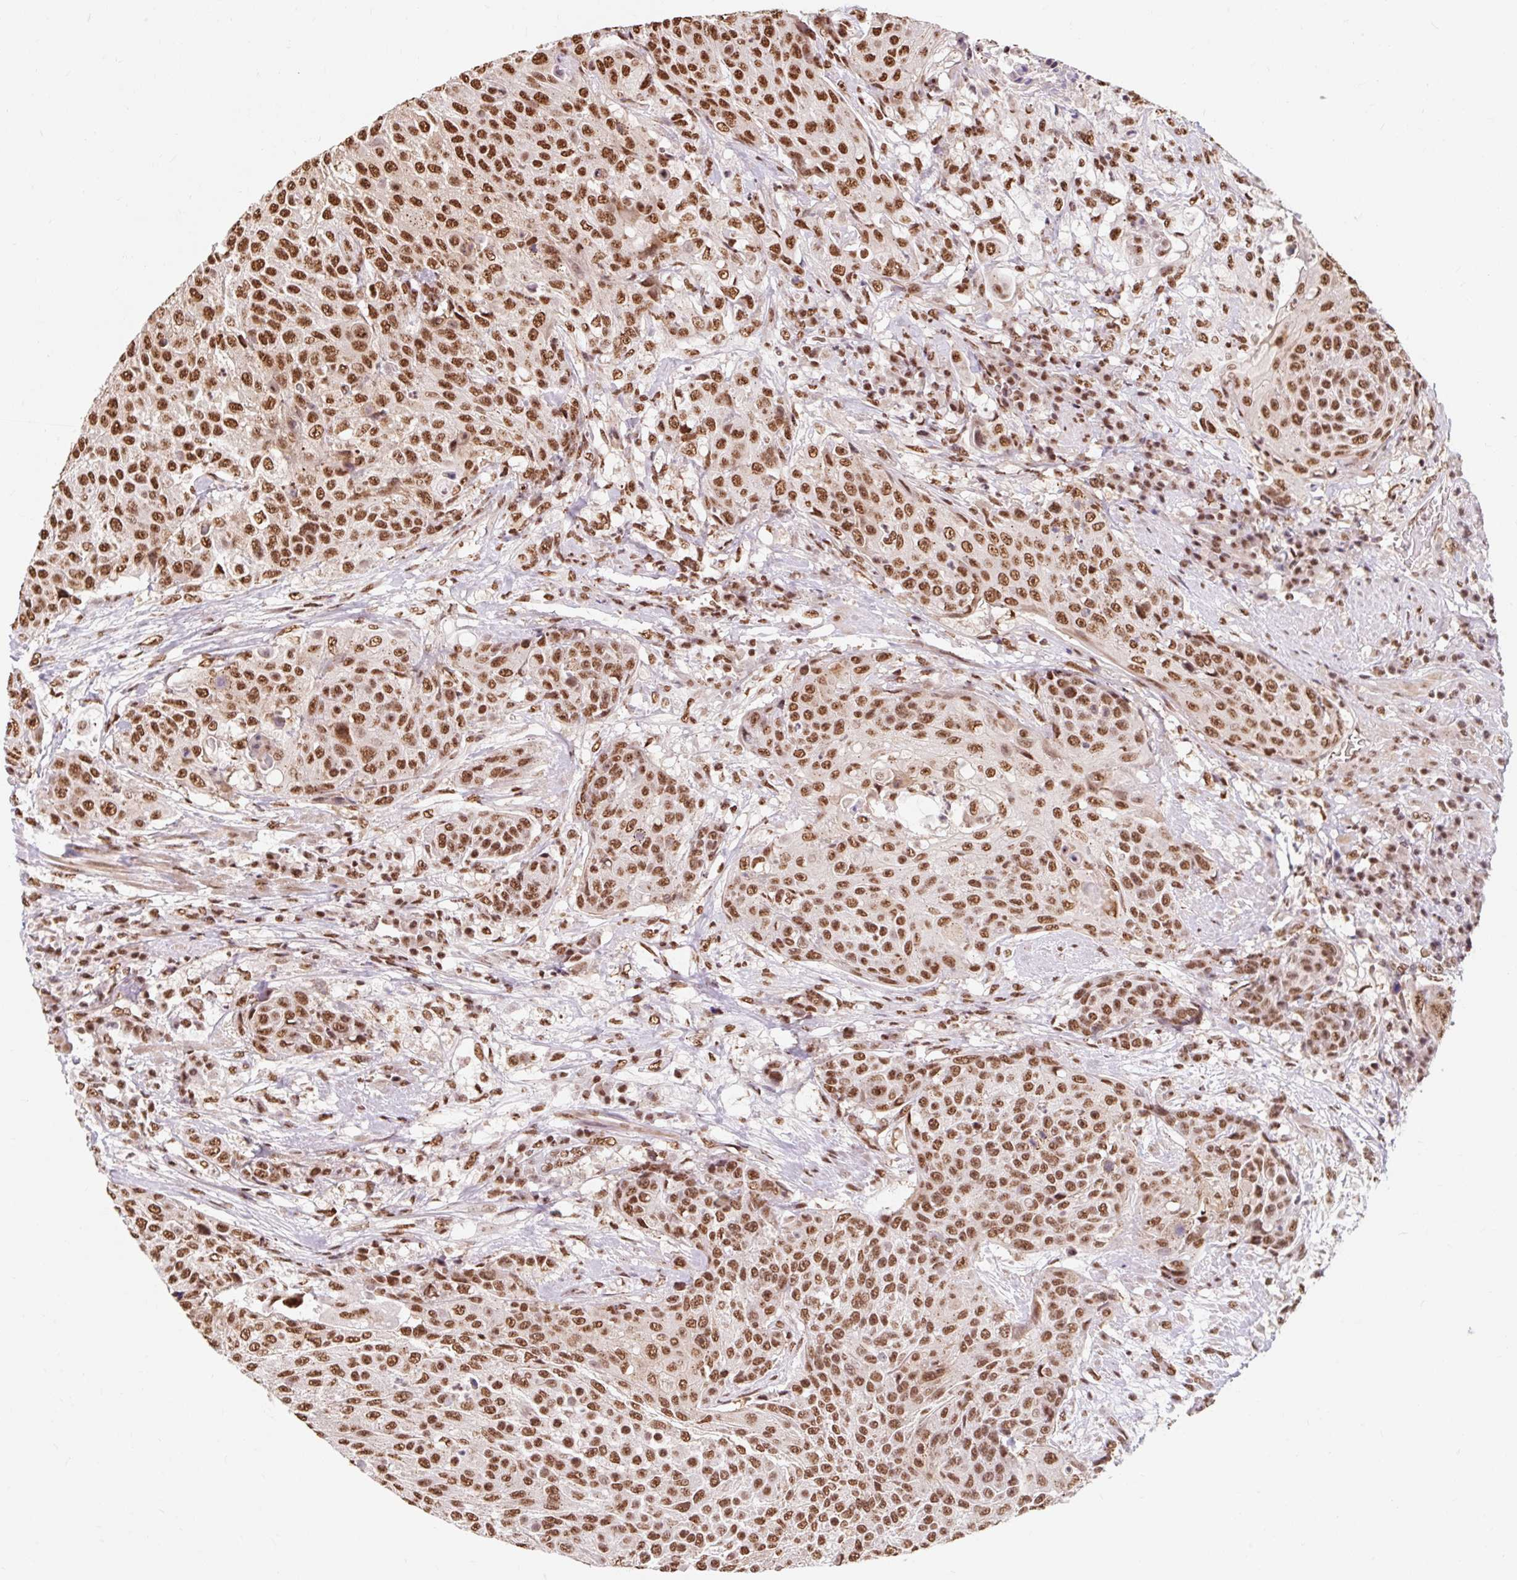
{"staining": {"intensity": "strong", "quantity": ">75%", "location": "nuclear"}, "tissue": "urothelial cancer", "cell_type": "Tumor cells", "image_type": "cancer", "snomed": [{"axis": "morphology", "description": "Urothelial carcinoma, High grade"}, {"axis": "topography", "description": "Urinary bladder"}], "caption": "Human high-grade urothelial carcinoma stained with a protein marker displays strong staining in tumor cells.", "gene": "BICRA", "patient": {"sex": "female", "age": 63}}